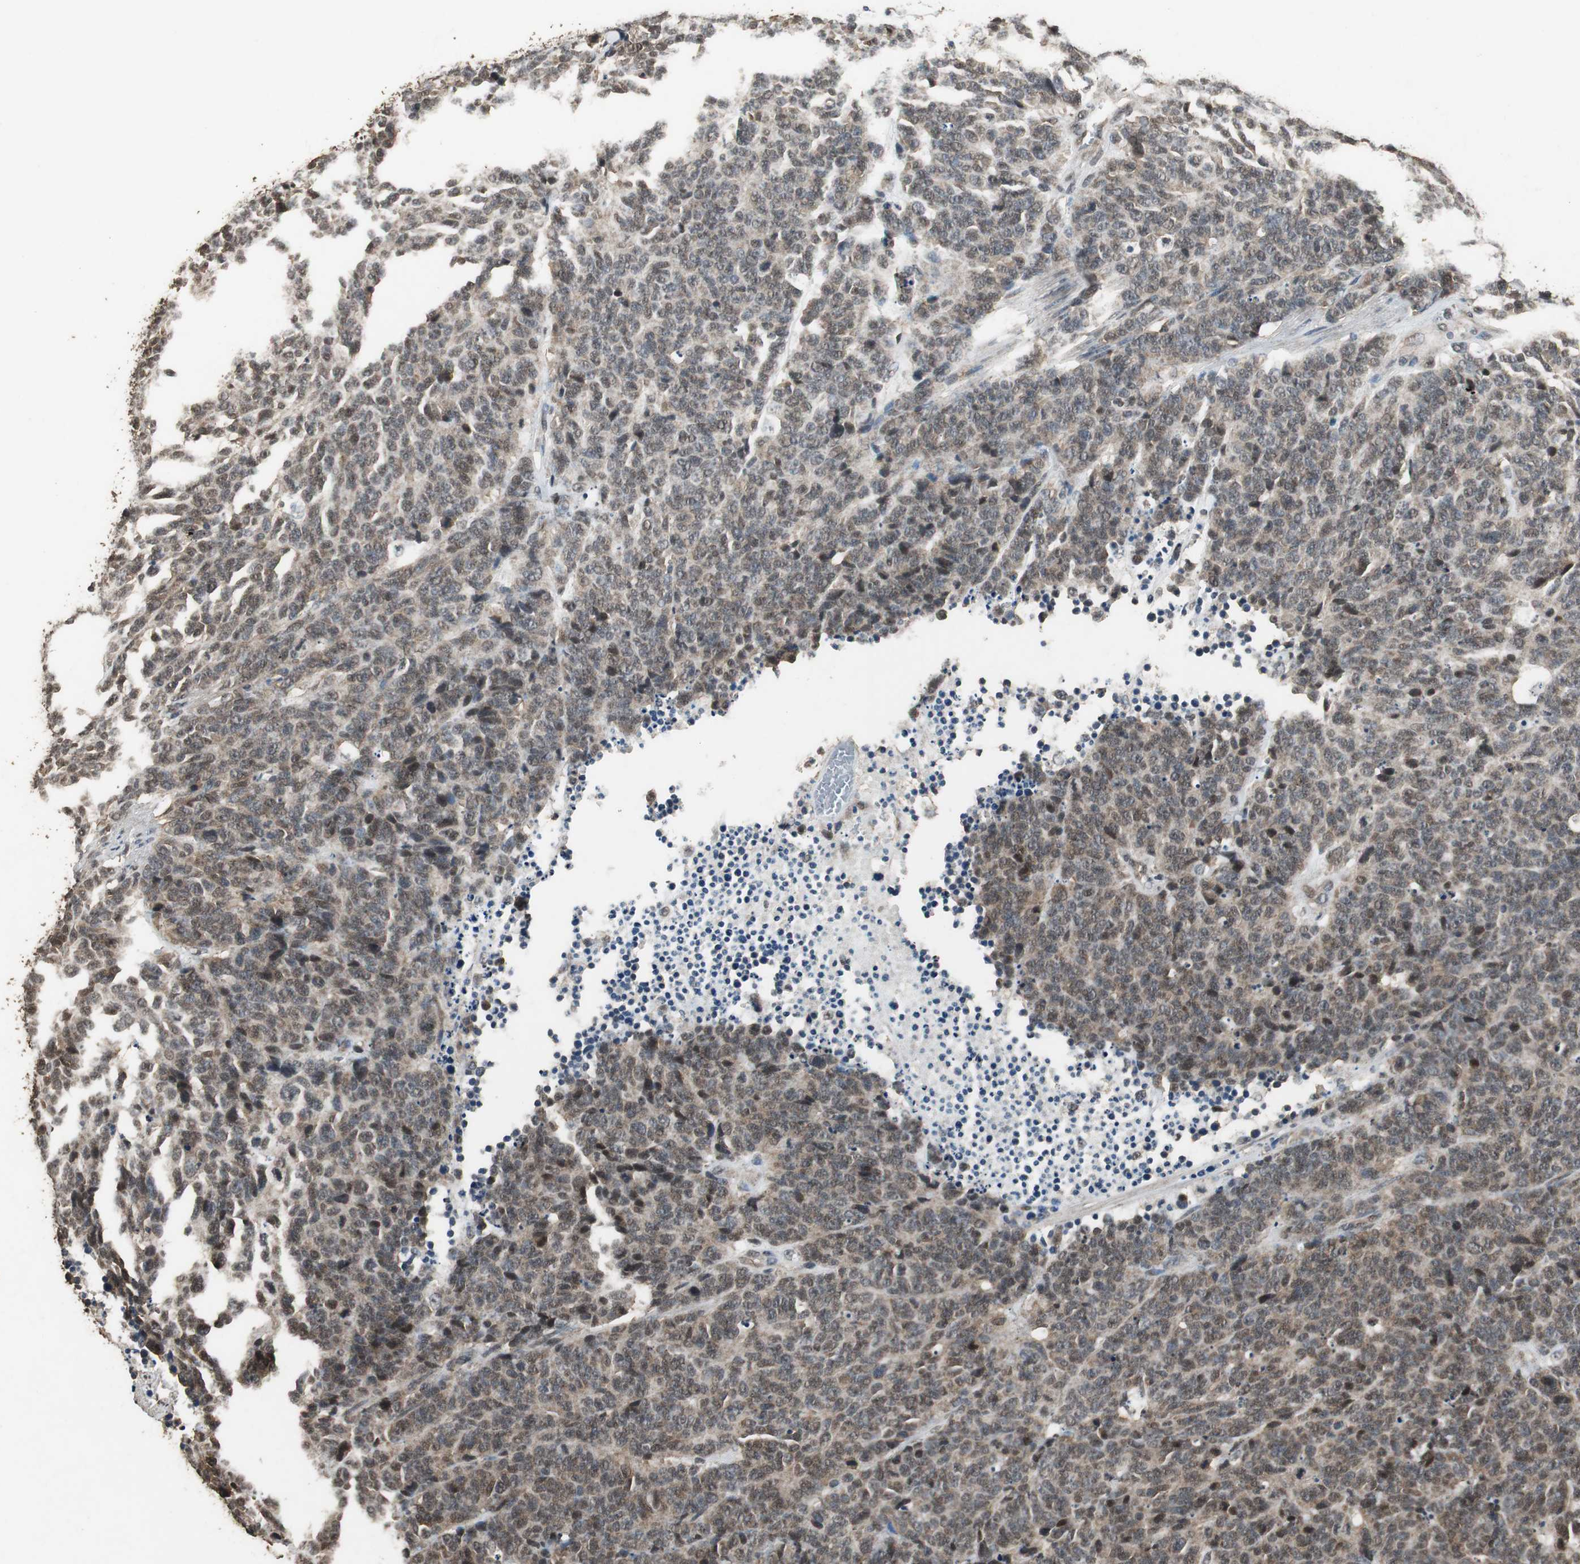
{"staining": {"intensity": "strong", "quantity": ">75%", "location": "cytoplasmic/membranous,nuclear"}, "tissue": "lung cancer", "cell_type": "Tumor cells", "image_type": "cancer", "snomed": [{"axis": "morphology", "description": "Neoplasm, malignant, NOS"}, {"axis": "topography", "description": "Lung"}], "caption": "Lung cancer (neoplasm (malignant)) stained with DAB (3,3'-diaminobenzidine) immunohistochemistry displays high levels of strong cytoplasmic/membranous and nuclear expression in about >75% of tumor cells. (DAB (3,3'-diaminobenzidine) IHC, brown staining for protein, blue staining for nuclei).", "gene": "PPP1R13B", "patient": {"sex": "female", "age": 58}}